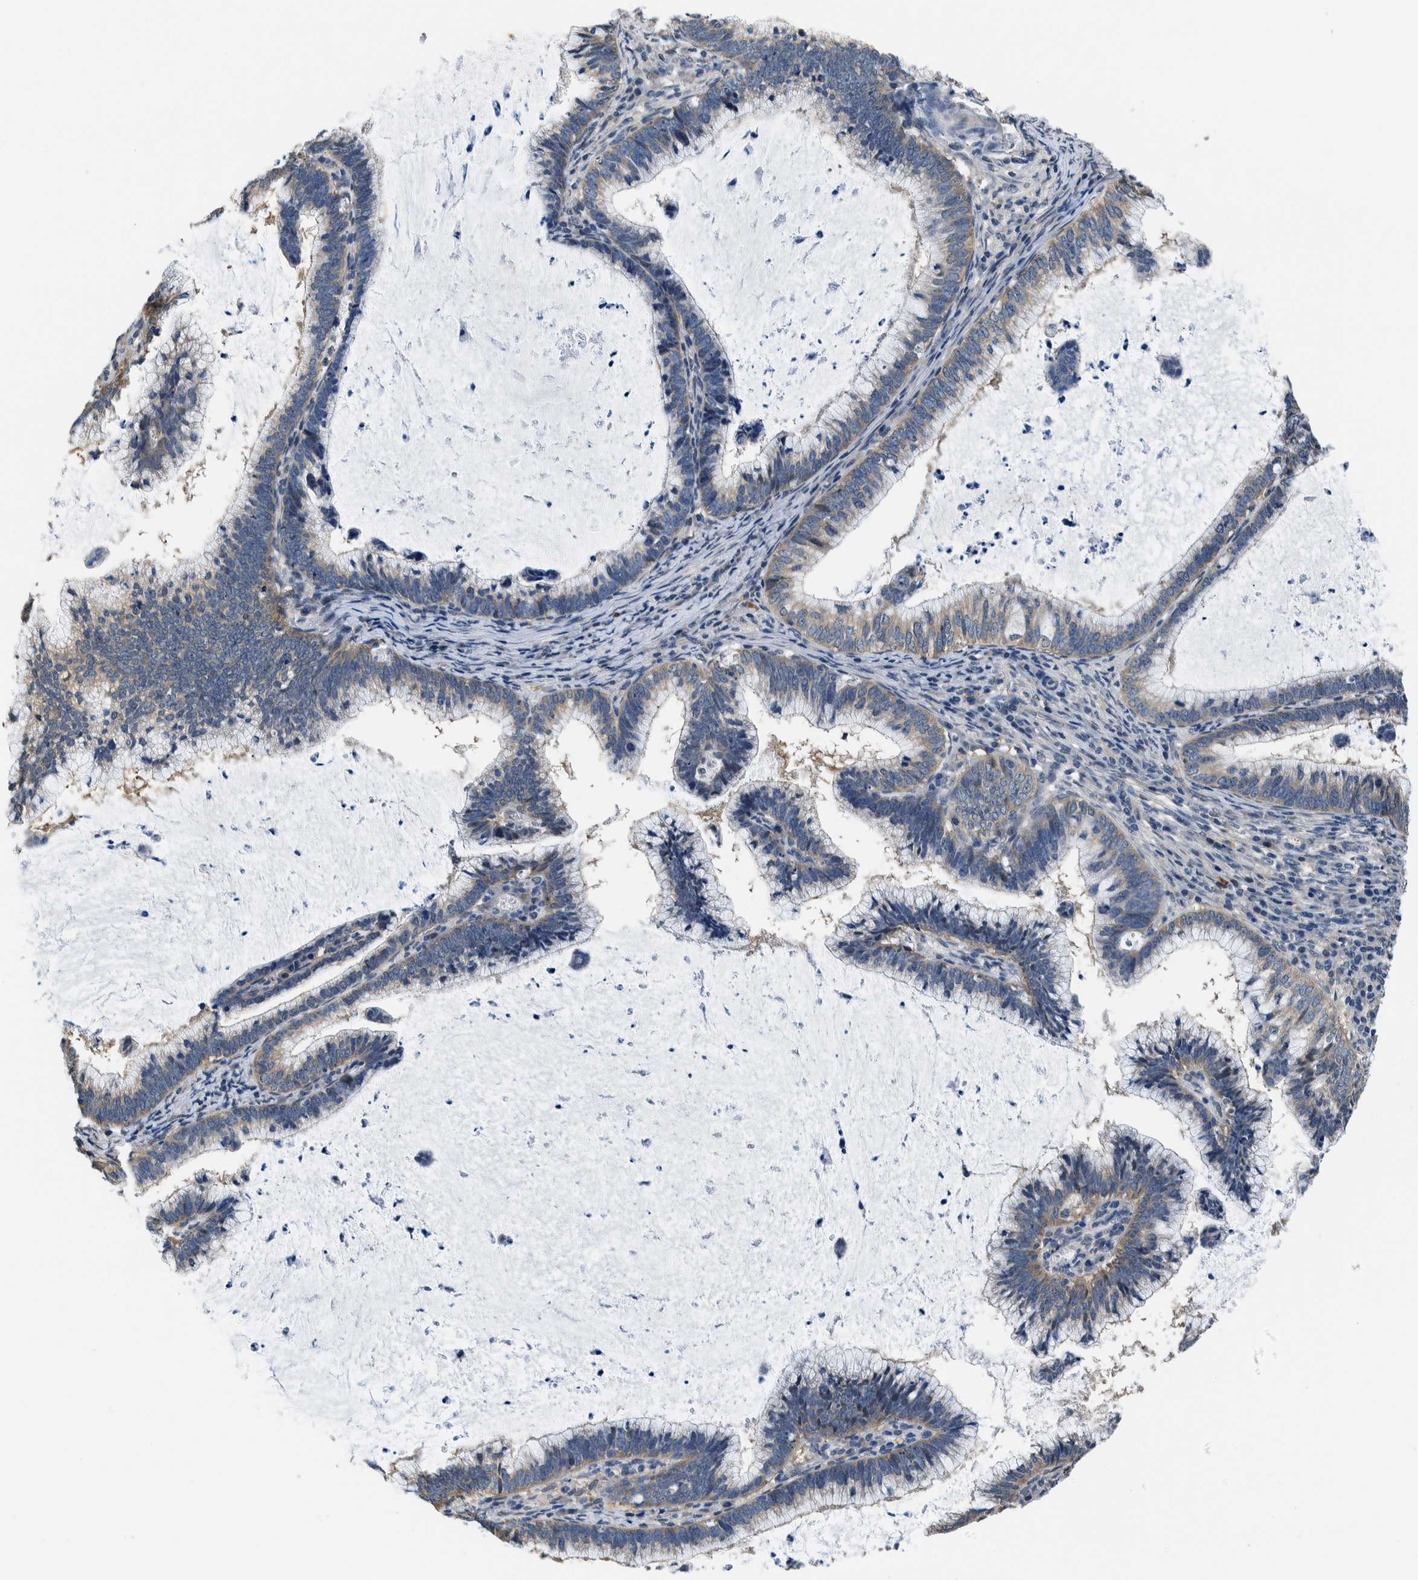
{"staining": {"intensity": "weak", "quantity": "25%-75%", "location": "cytoplasmic/membranous"}, "tissue": "cervical cancer", "cell_type": "Tumor cells", "image_type": "cancer", "snomed": [{"axis": "morphology", "description": "Adenocarcinoma, NOS"}, {"axis": "topography", "description": "Cervix"}], "caption": "Approximately 25%-75% of tumor cells in human cervical cancer display weak cytoplasmic/membranous protein staining as visualized by brown immunohistochemical staining.", "gene": "NIBAN2", "patient": {"sex": "female", "age": 36}}